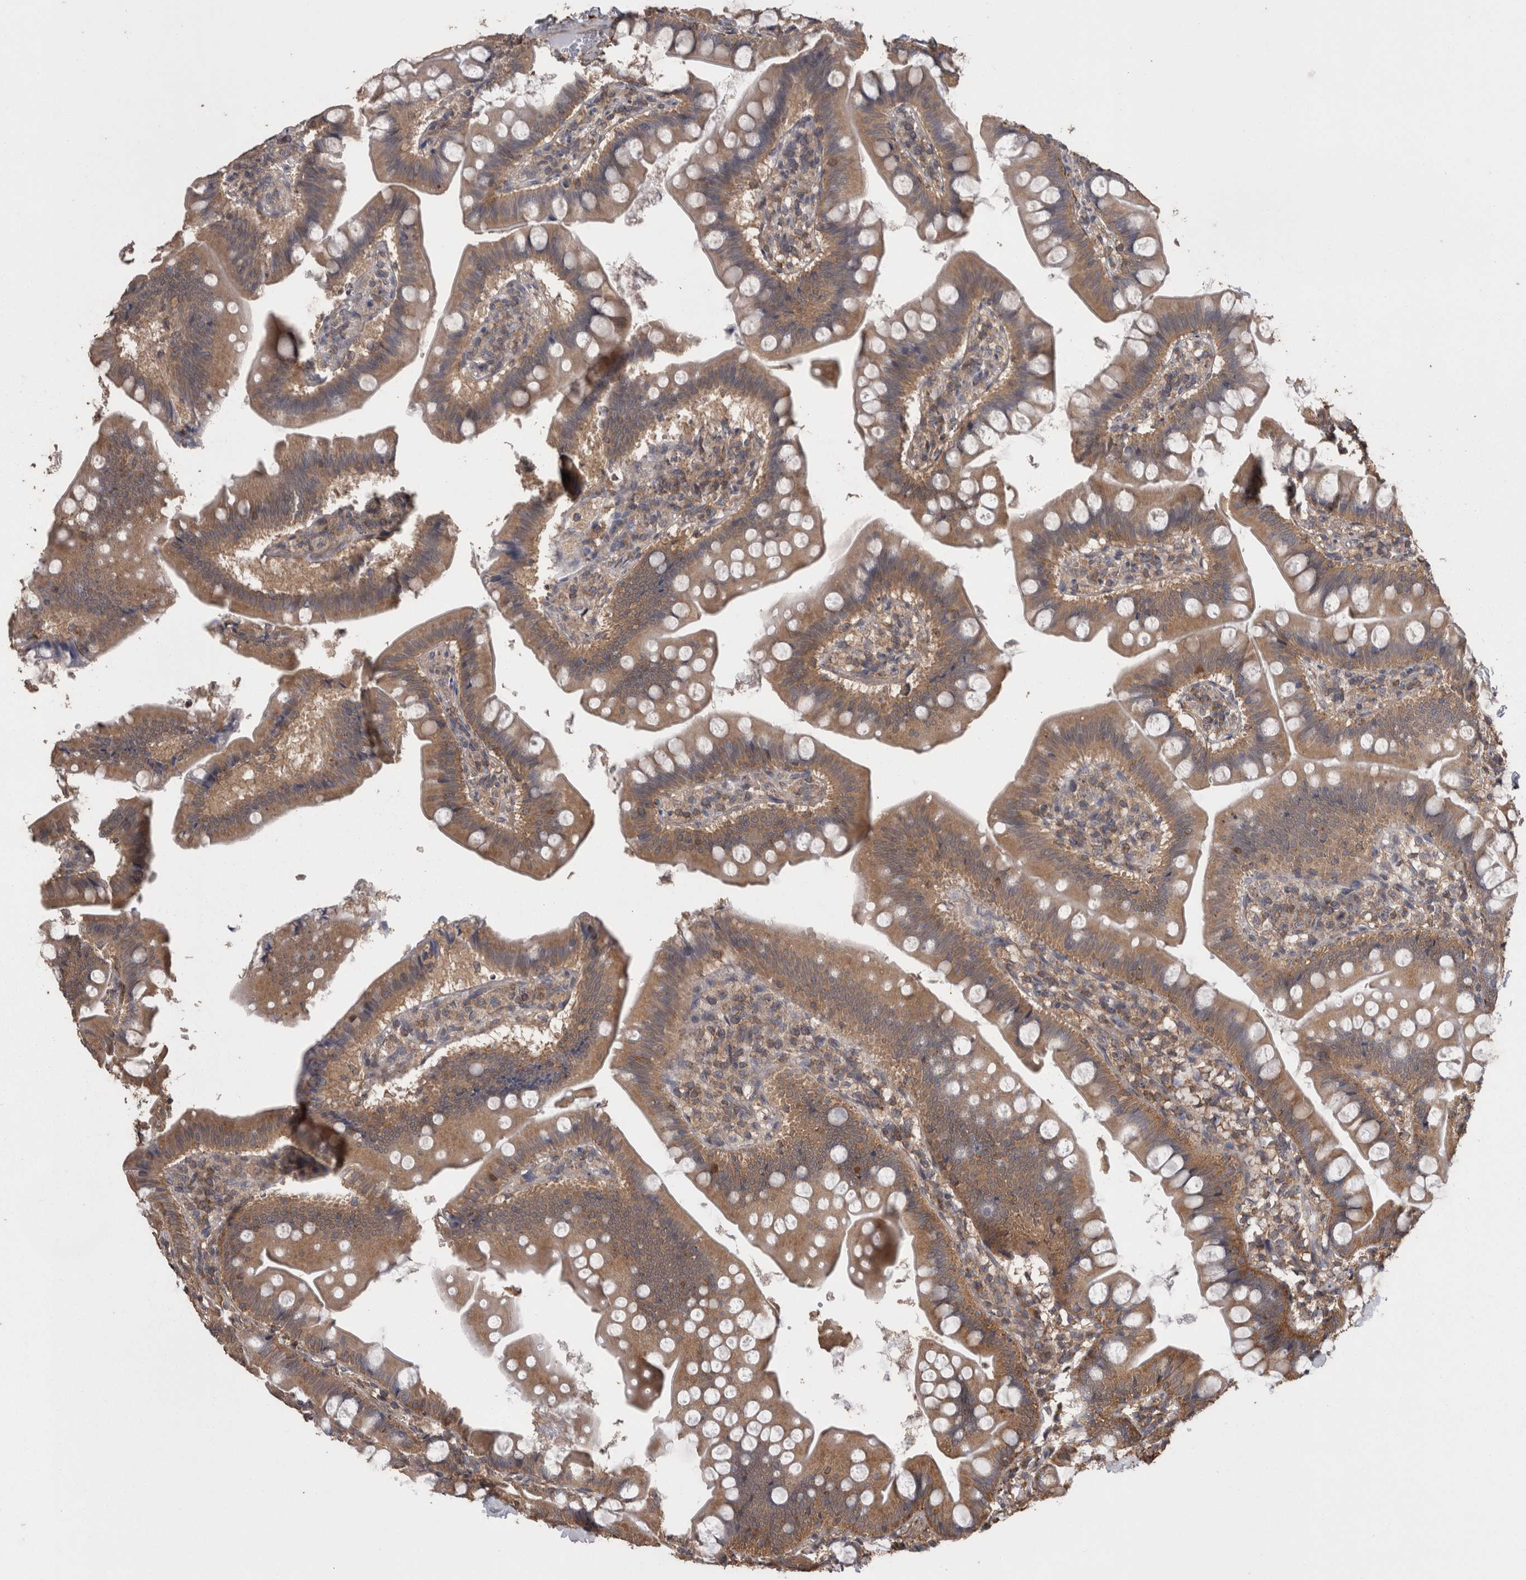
{"staining": {"intensity": "moderate", "quantity": ">75%", "location": "cytoplasmic/membranous"}, "tissue": "small intestine", "cell_type": "Glandular cells", "image_type": "normal", "snomed": [{"axis": "morphology", "description": "Normal tissue, NOS"}, {"axis": "topography", "description": "Small intestine"}], "caption": "DAB immunohistochemical staining of normal human small intestine demonstrates moderate cytoplasmic/membranous protein positivity in approximately >75% of glandular cells. The staining was performed using DAB (3,3'-diaminobenzidine), with brown indicating positive protein expression. Nuclei are stained blue with hematoxylin.", "gene": "DDX6", "patient": {"sex": "male", "age": 7}}